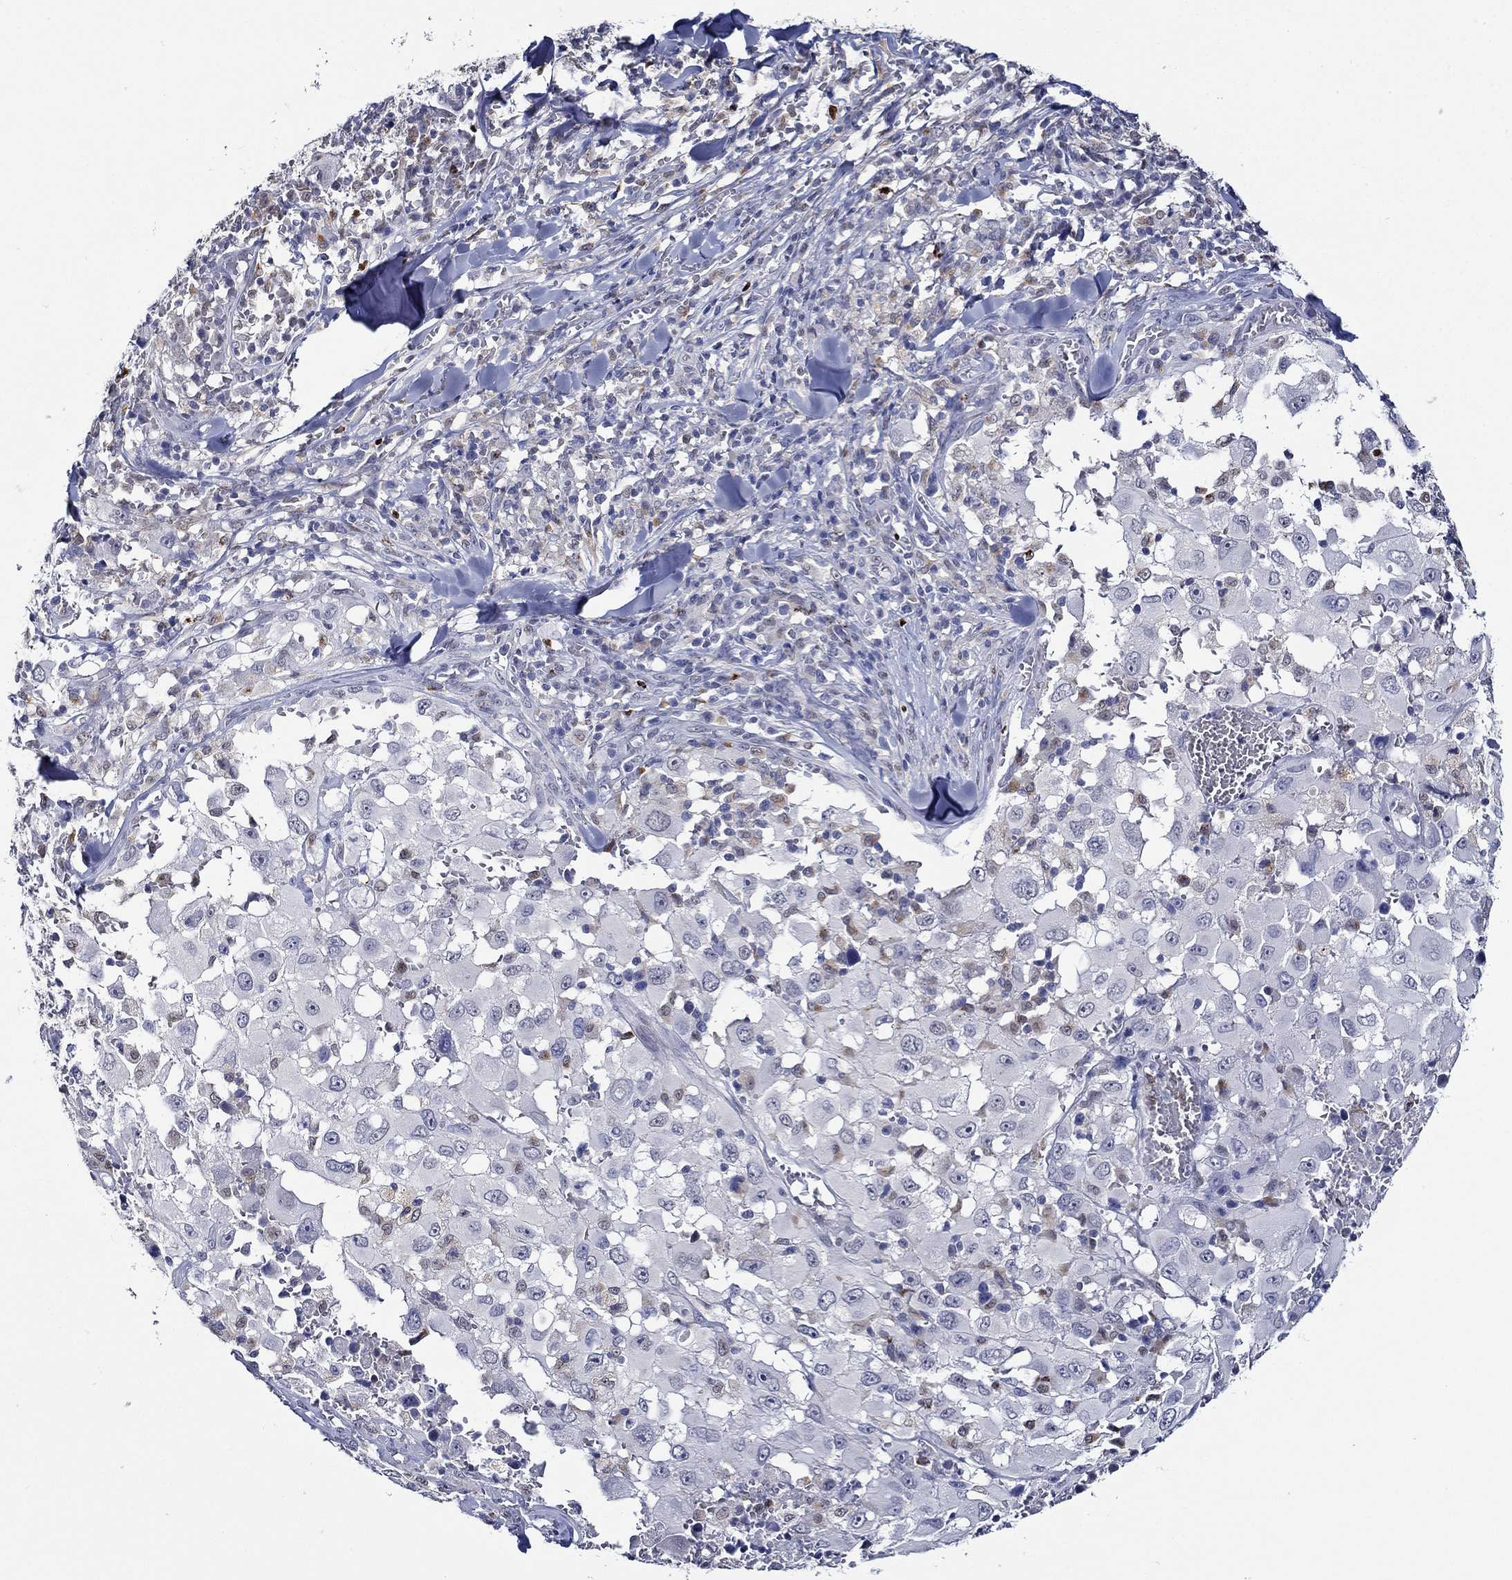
{"staining": {"intensity": "negative", "quantity": "none", "location": "none"}, "tissue": "melanoma", "cell_type": "Tumor cells", "image_type": "cancer", "snomed": [{"axis": "morphology", "description": "Malignant melanoma, Metastatic site"}, {"axis": "topography", "description": "Lymph node"}], "caption": "Melanoma was stained to show a protein in brown. There is no significant positivity in tumor cells.", "gene": "GATA2", "patient": {"sex": "male", "age": 50}}